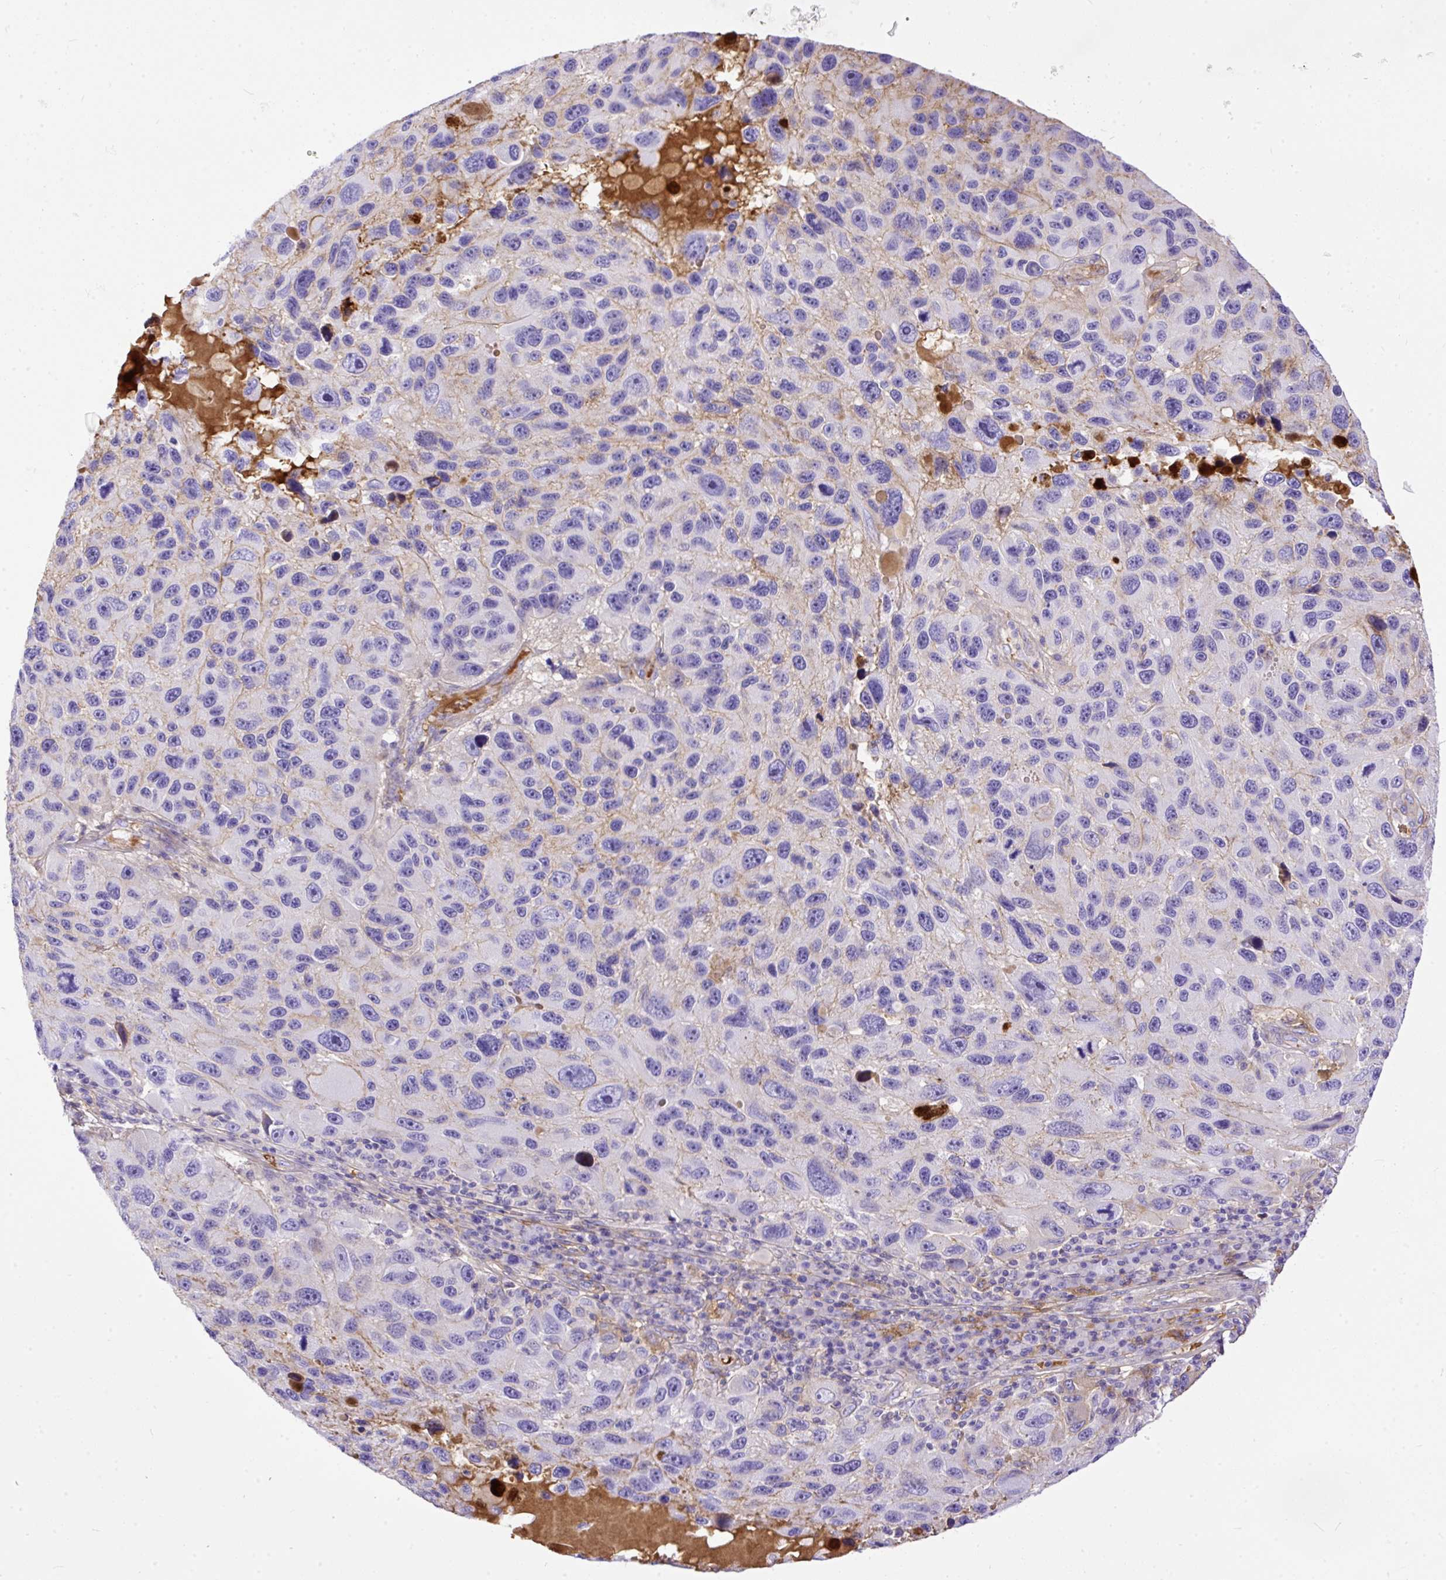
{"staining": {"intensity": "negative", "quantity": "none", "location": "none"}, "tissue": "melanoma", "cell_type": "Tumor cells", "image_type": "cancer", "snomed": [{"axis": "morphology", "description": "Malignant melanoma, NOS"}, {"axis": "topography", "description": "Skin"}], "caption": "The image displays no significant staining in tumor cells of malignant melanoma.", "gene": "CLEC3B", "patient": {"sex": "male", "age": 53}}